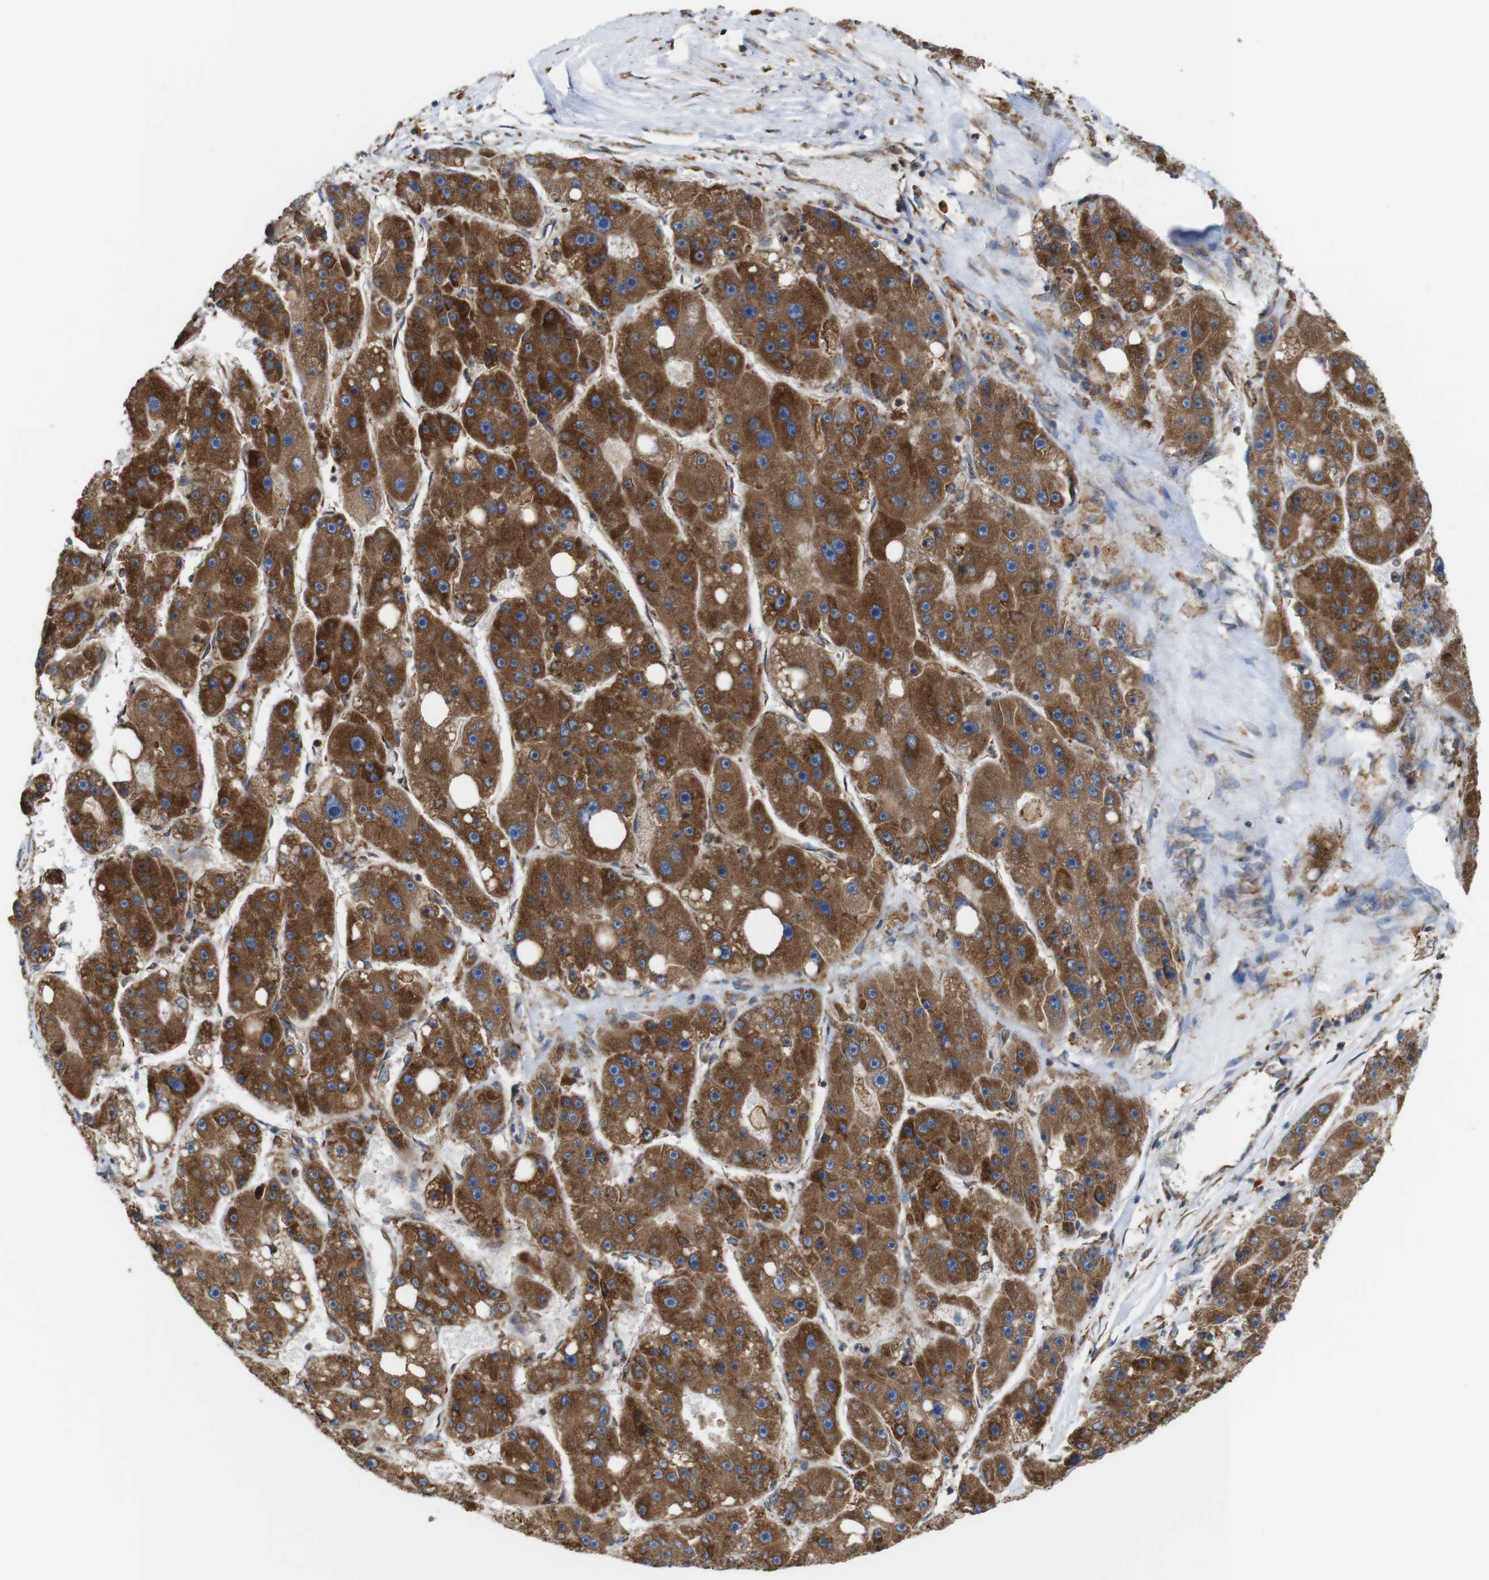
{"staining": {"intensity": "moderate", "quantity": ">75%", "location": "cytoplasmic/membranous"}, "tissue": "liver cancer", "cell_type": "Tumor cells", "image_type": "cancer", "snomed": [{"axis": "morphology", "description": "Carcinoma, Hepatocellular, NOS"}, {"axis": "topography", "description": "Liver"}], "caption": "IHC histopathology image of neoplastic tissue: human liver cancer (hepatocellular carcinoma) stained using IHC demonstrates medium levels of moderate protein expression localized specifically in the cytoplasmic/membranous of tumor cells, appearing as a cytoplasmic/membranous brown color.", "gene": "UGGT1", "patient": {"sex": "female", "age": 61}}